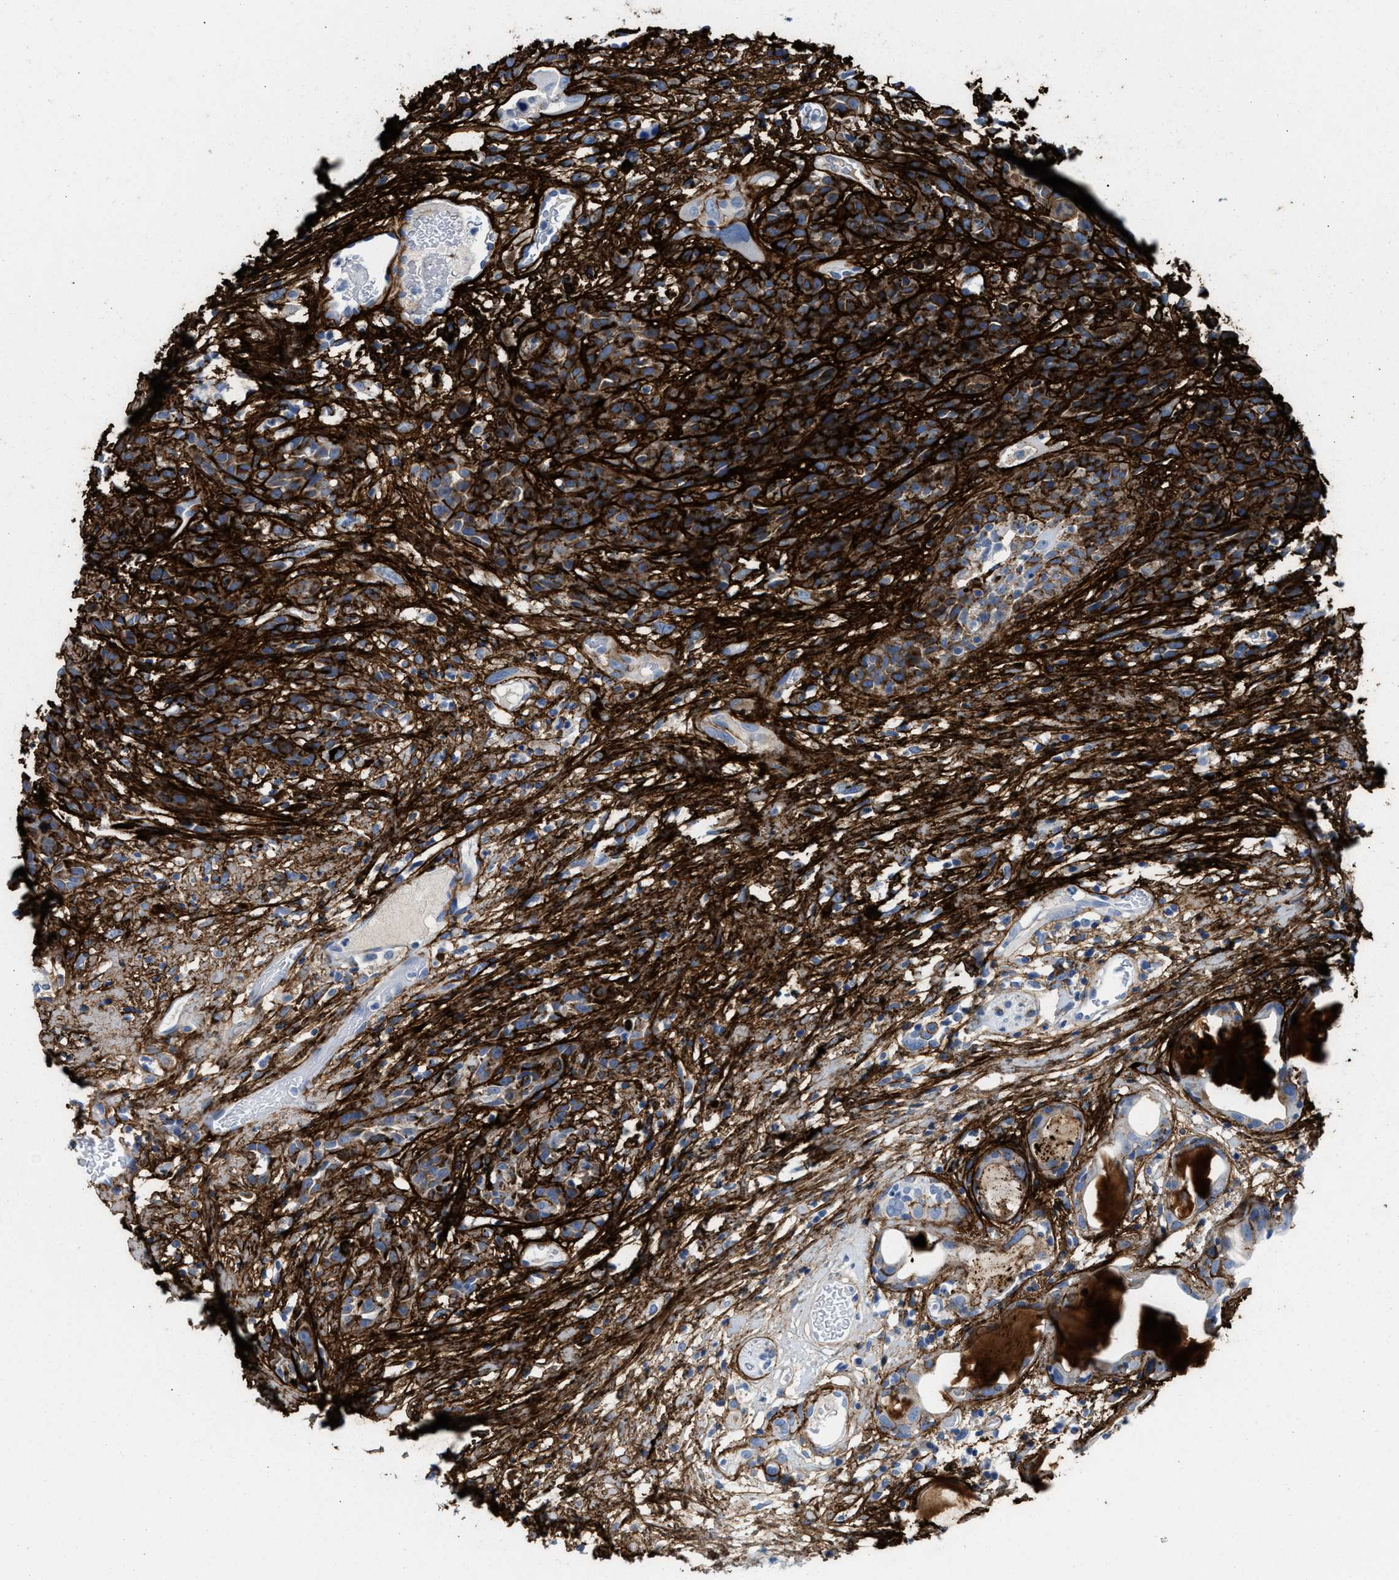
{"staining": {"intensity": "moderate", "quantity": ">75%", "location": "cytoplasmic/membranous"}, "tissue": "head and neck cancer", "cell_type": "Tumor cells", "image_type": "cancer", "snomed": [{"axis": "morphology", "description": "Normal tissue, NOS"}, {"axis": "morphology", "description": "Squamous cell carcinoma, NOS"}, {"axis": "topography", "description": "Cartilage tissue"}, {"axis": "topography", "description": "Head-Neck"}], "caption": "Immunohistochemical staining of human head and neck cancer (squamous cell carcinoma) displays moderate cytoplasmic/membranous protein positivity in about >75% of tumor cells. (DAB IHC with brightfield microscopy, high magnification).", "gene": "TNR", "patient": {"sex": "male", "age": 62}}